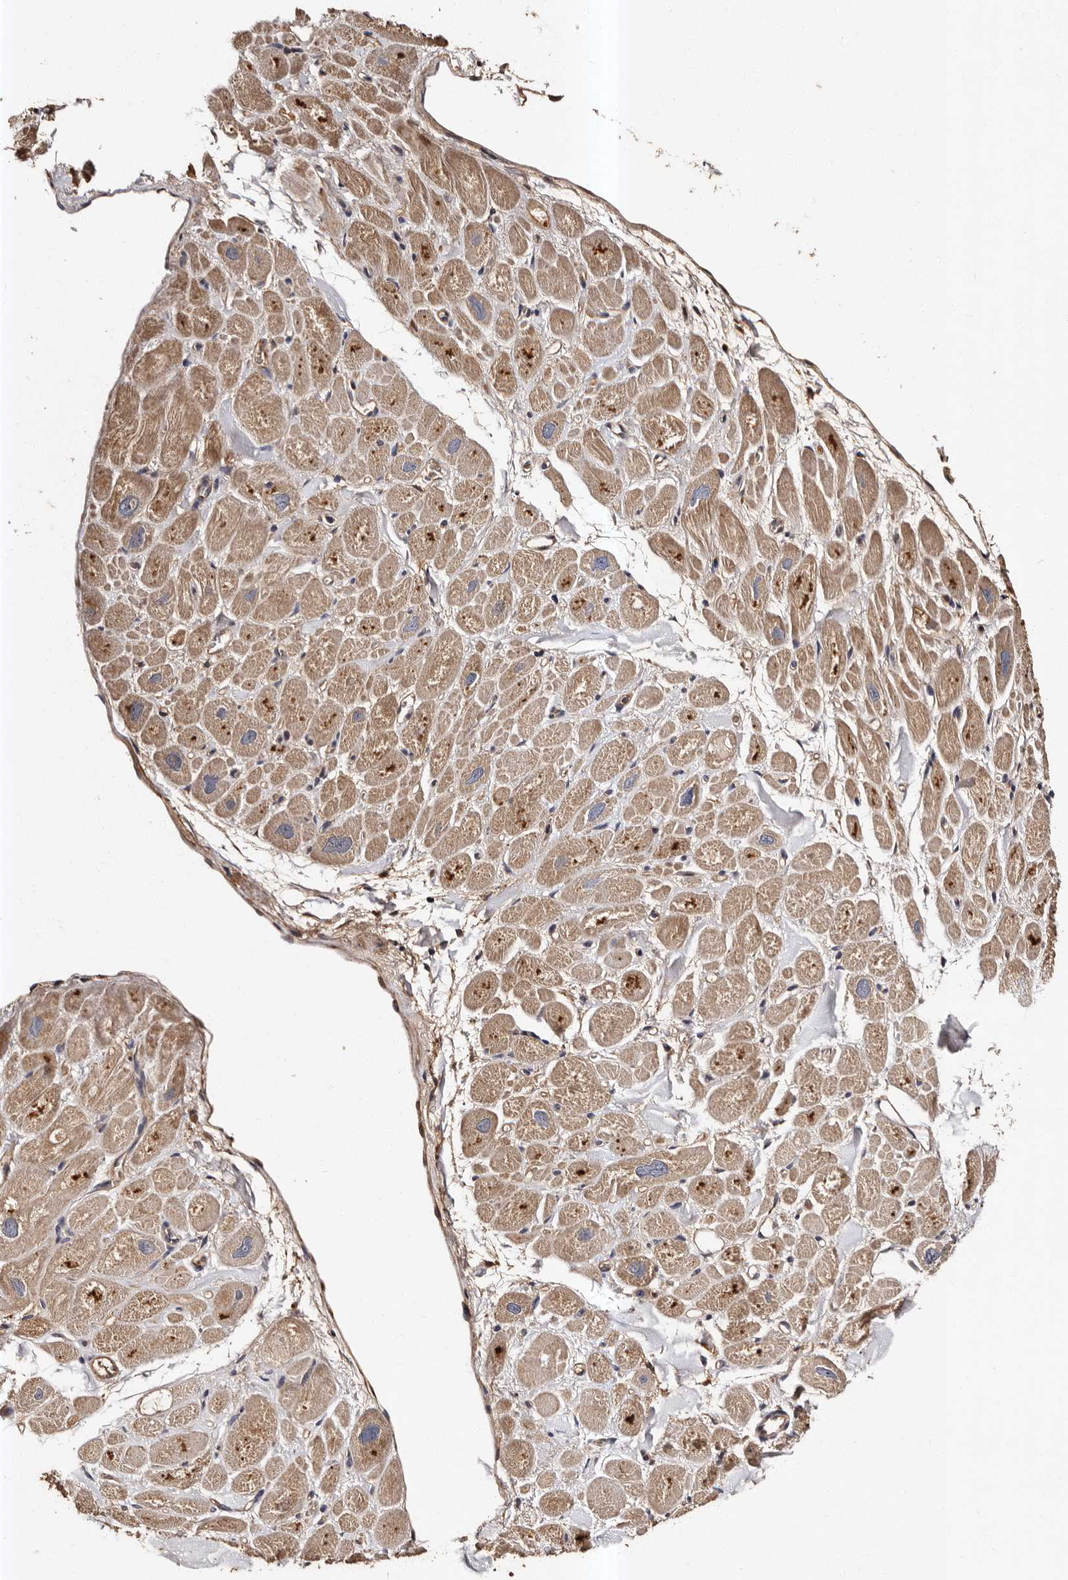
{"staining": {"intensity": "moderate", "quantity": ">75%", "location": "cytoplasmic/membranous"}, "tissue": "heart muscle", "cell_type": "Cardiomyocytes", "image_type": "normal", "snomed": [{"axis": "morphology", "description": "Normal tissue, NOS"}, {"axis": "topography", "description": "Heart"}], "caption": "About >75% of cardiomyocytes in normal heart muscle demonstrate moderate cytoplasmic/membranous protein expression as visualized by brown immunohistochemical staining.", "gene": "ADCK5", "patient": {"sex": "male", "age": 49}}